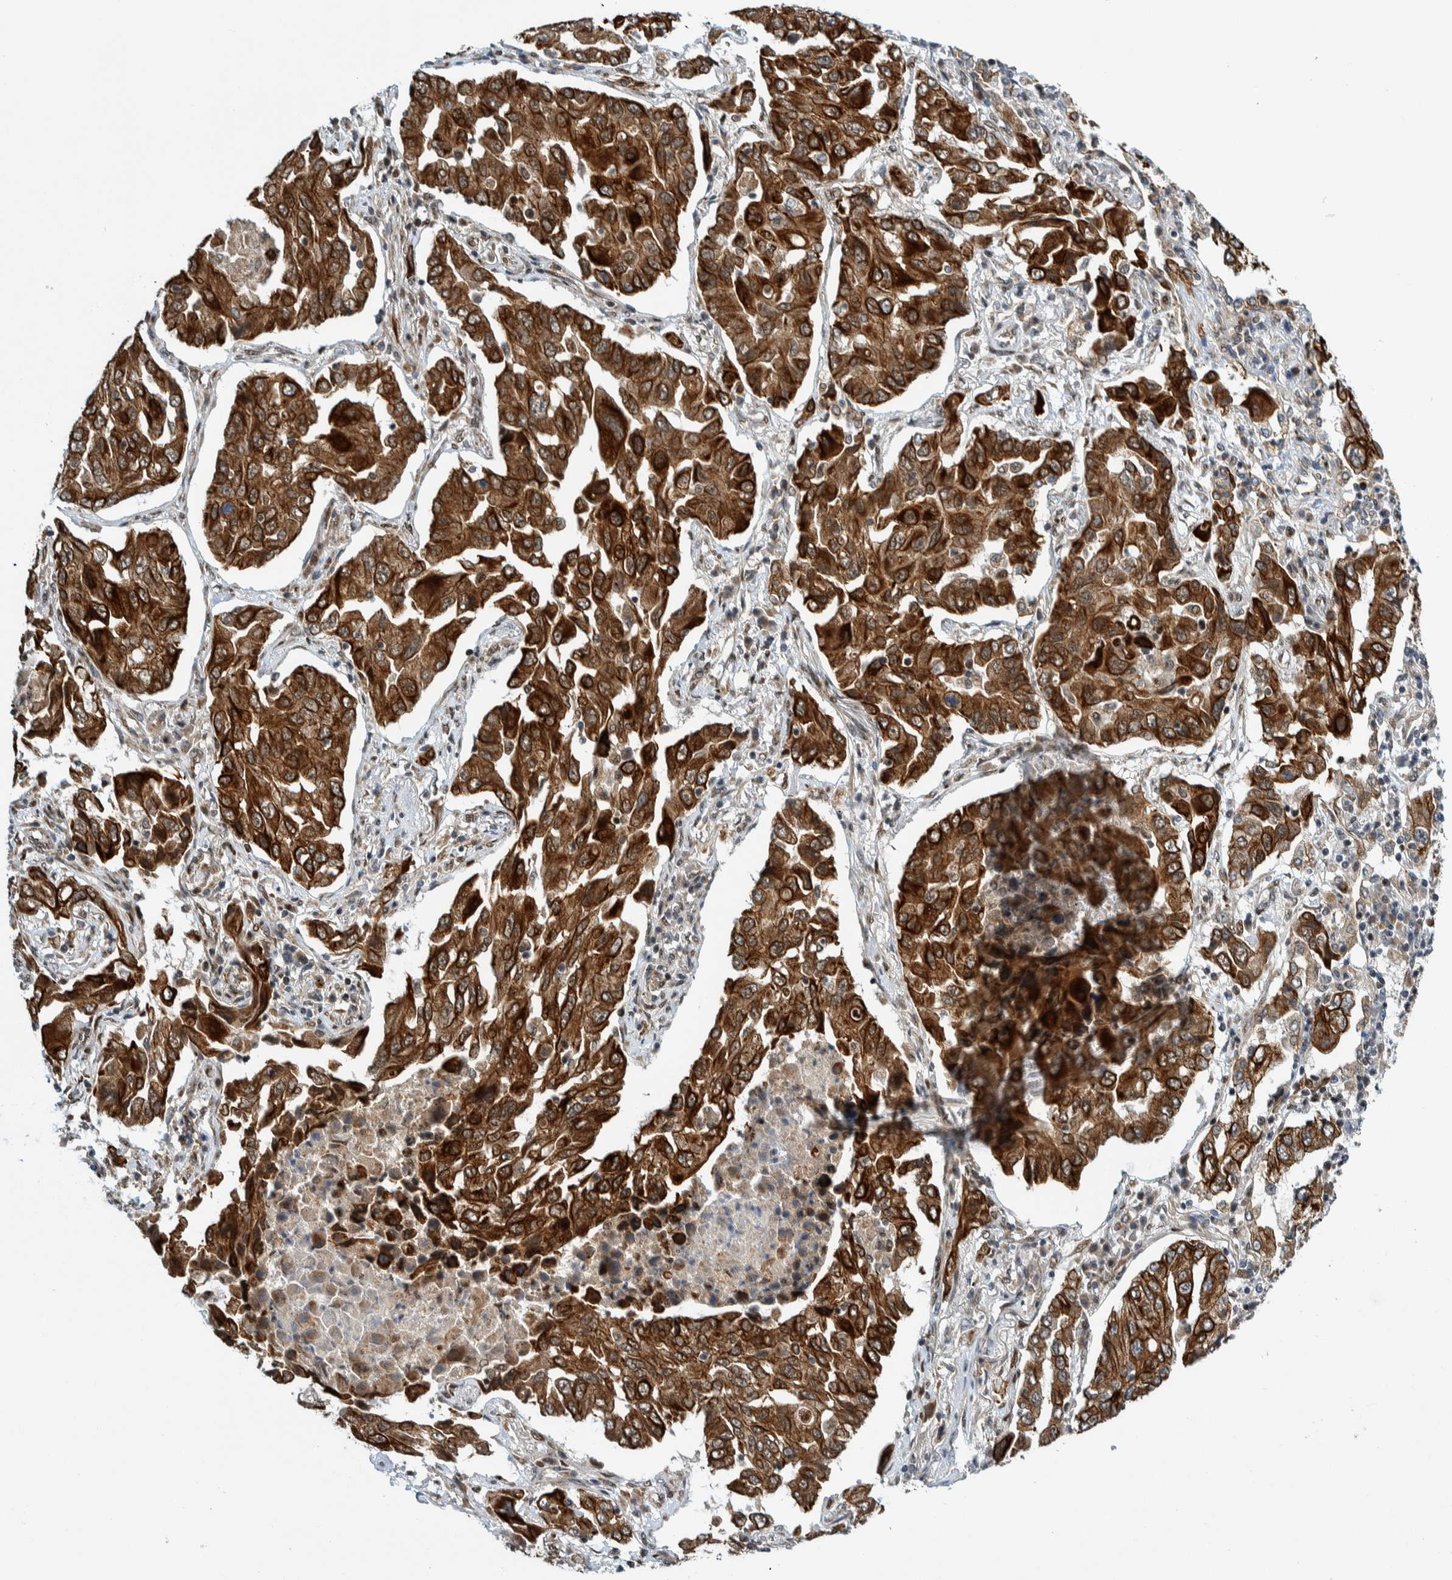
{"staining": {"intensity": "strong", "quantity": ">75%", "location": "cytoplasmic/membranous"}, "tissue": "lung cancer", "cell_type": "Tumor cells", "image_type": "cancer", "snomed": [{"axis": "morphology", "description": "Adenocarcinoma, NOS"}, {"axis": "topography", "description": "Lung"}], "caption": "Immunohistochemistry photomicrograph of adenocarcinoma (lung) stained for a protein (brown), which demonstrates high levels of strong cytoplasmic/membranous expression in approximately >75% of tumor cells.", "gene": "CCDC57", "patient": {"sex": "female", "age": 65}}